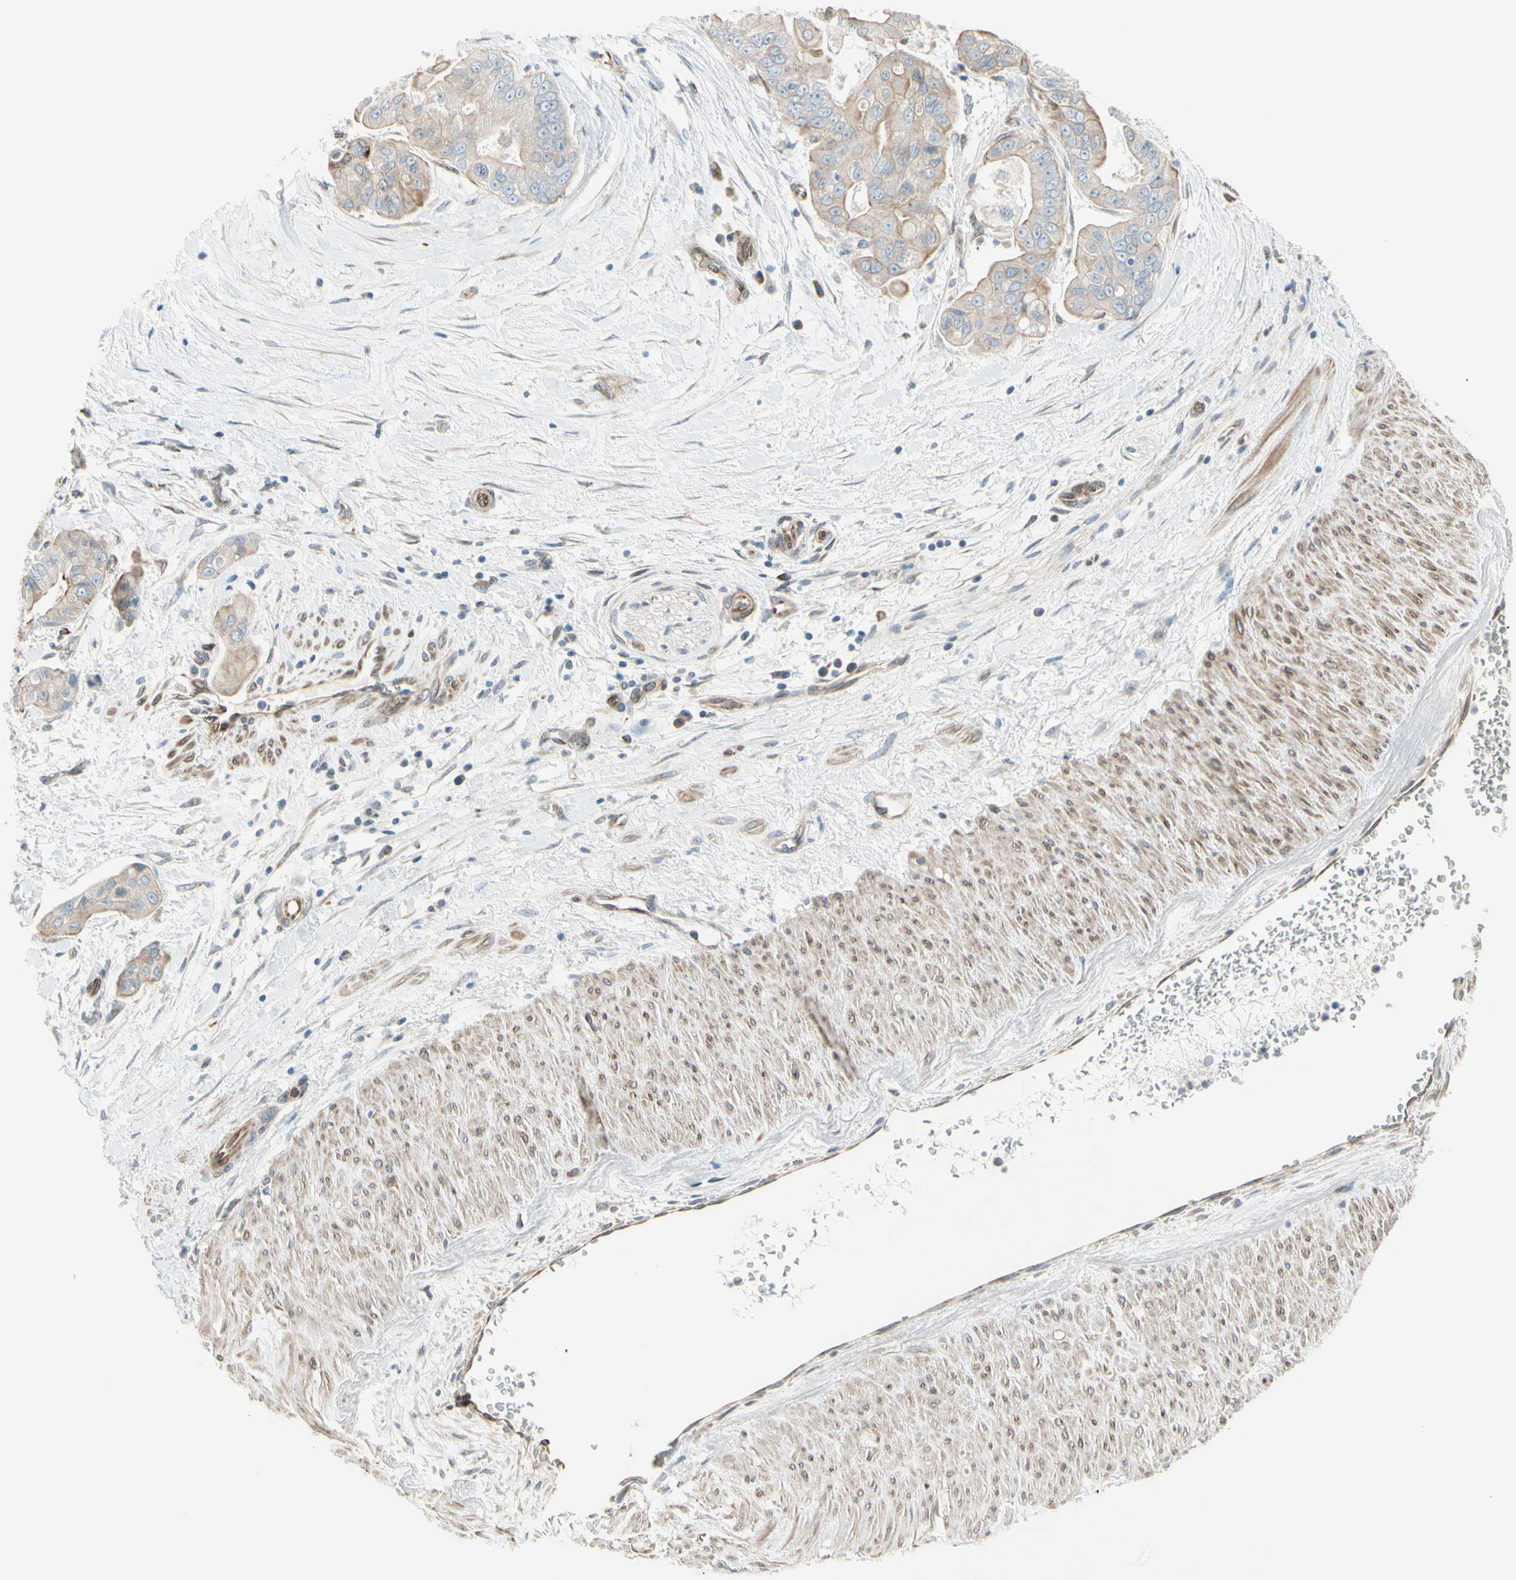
{"staining": {"intensity": "weak", "quantity": ">75%", "location": "cytoplasmic/membranous"}, "tissue": "pancreatic cancer", "cell_type": "Tumor cells", "image_type": "cancer", "snomed": [{"axis": "morphology", "description": "Adenocarcinoma, NOS"}, {"axis": "topography", "description": "Pancreas"}], "caption": "Weak cytoplasmic/membranous staining is present in approximately >75% of tumor cells in adenocarcinoma (pancreatic).", "gene": "TRAF2", "patient": {"sex": "female", "age": 75}}